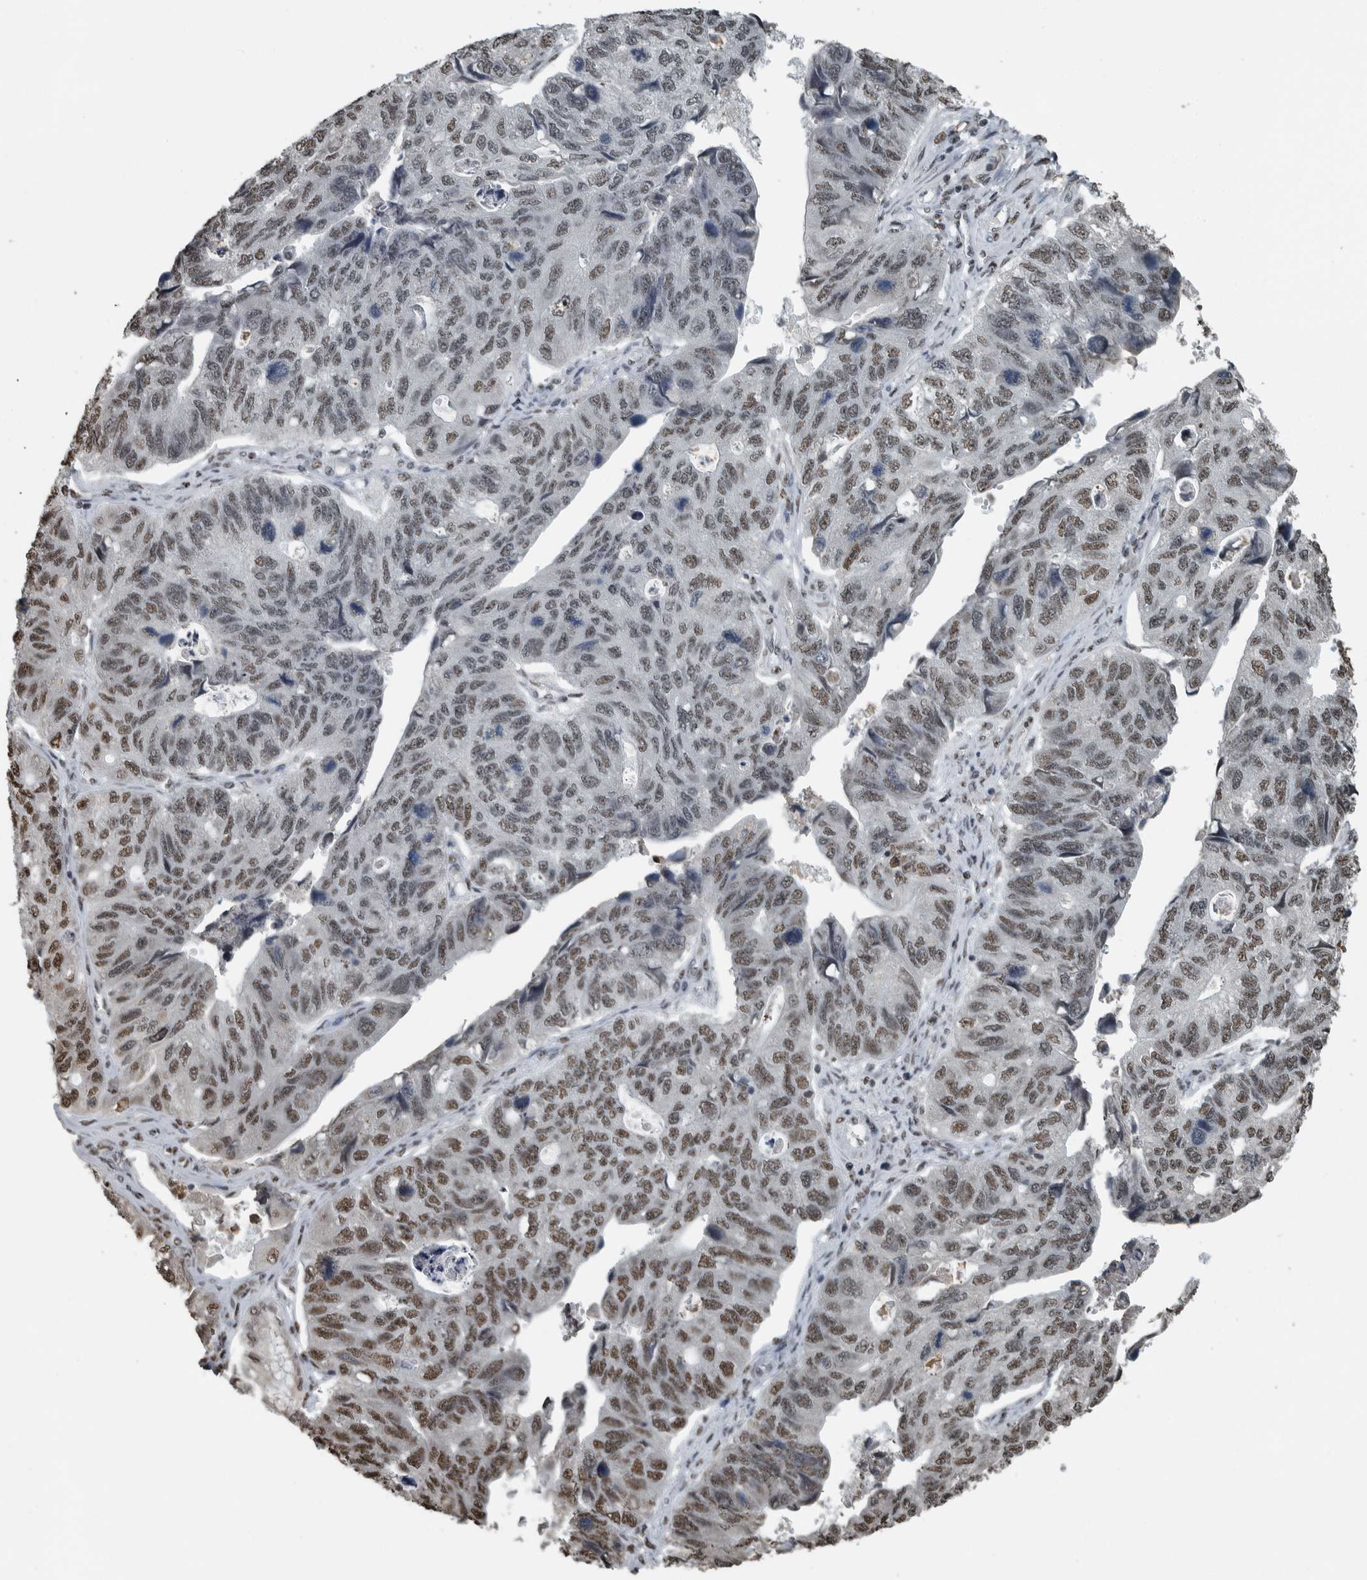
{"staining": {"intensity": "moderate", "quantity": ">75%", "location": "nuclear"}, "tissue": "stomach cancer", "cell_type": "Tumor cells", "image_type": "cancer", "snomed": [{"axis": "morphology", "description": "Adenocarcinoma, NOS"}, {"axis": "topography", "description": "Stomach"}], "caption": "There is medium levels of moderate nuclear staining in tumor cells of stomach cancer (adenocarcinoma), as demonstrated by immunohistochemical staining (brown color).", "gene": "TGS1", "patient": {"sex": "male", "age": 59}}